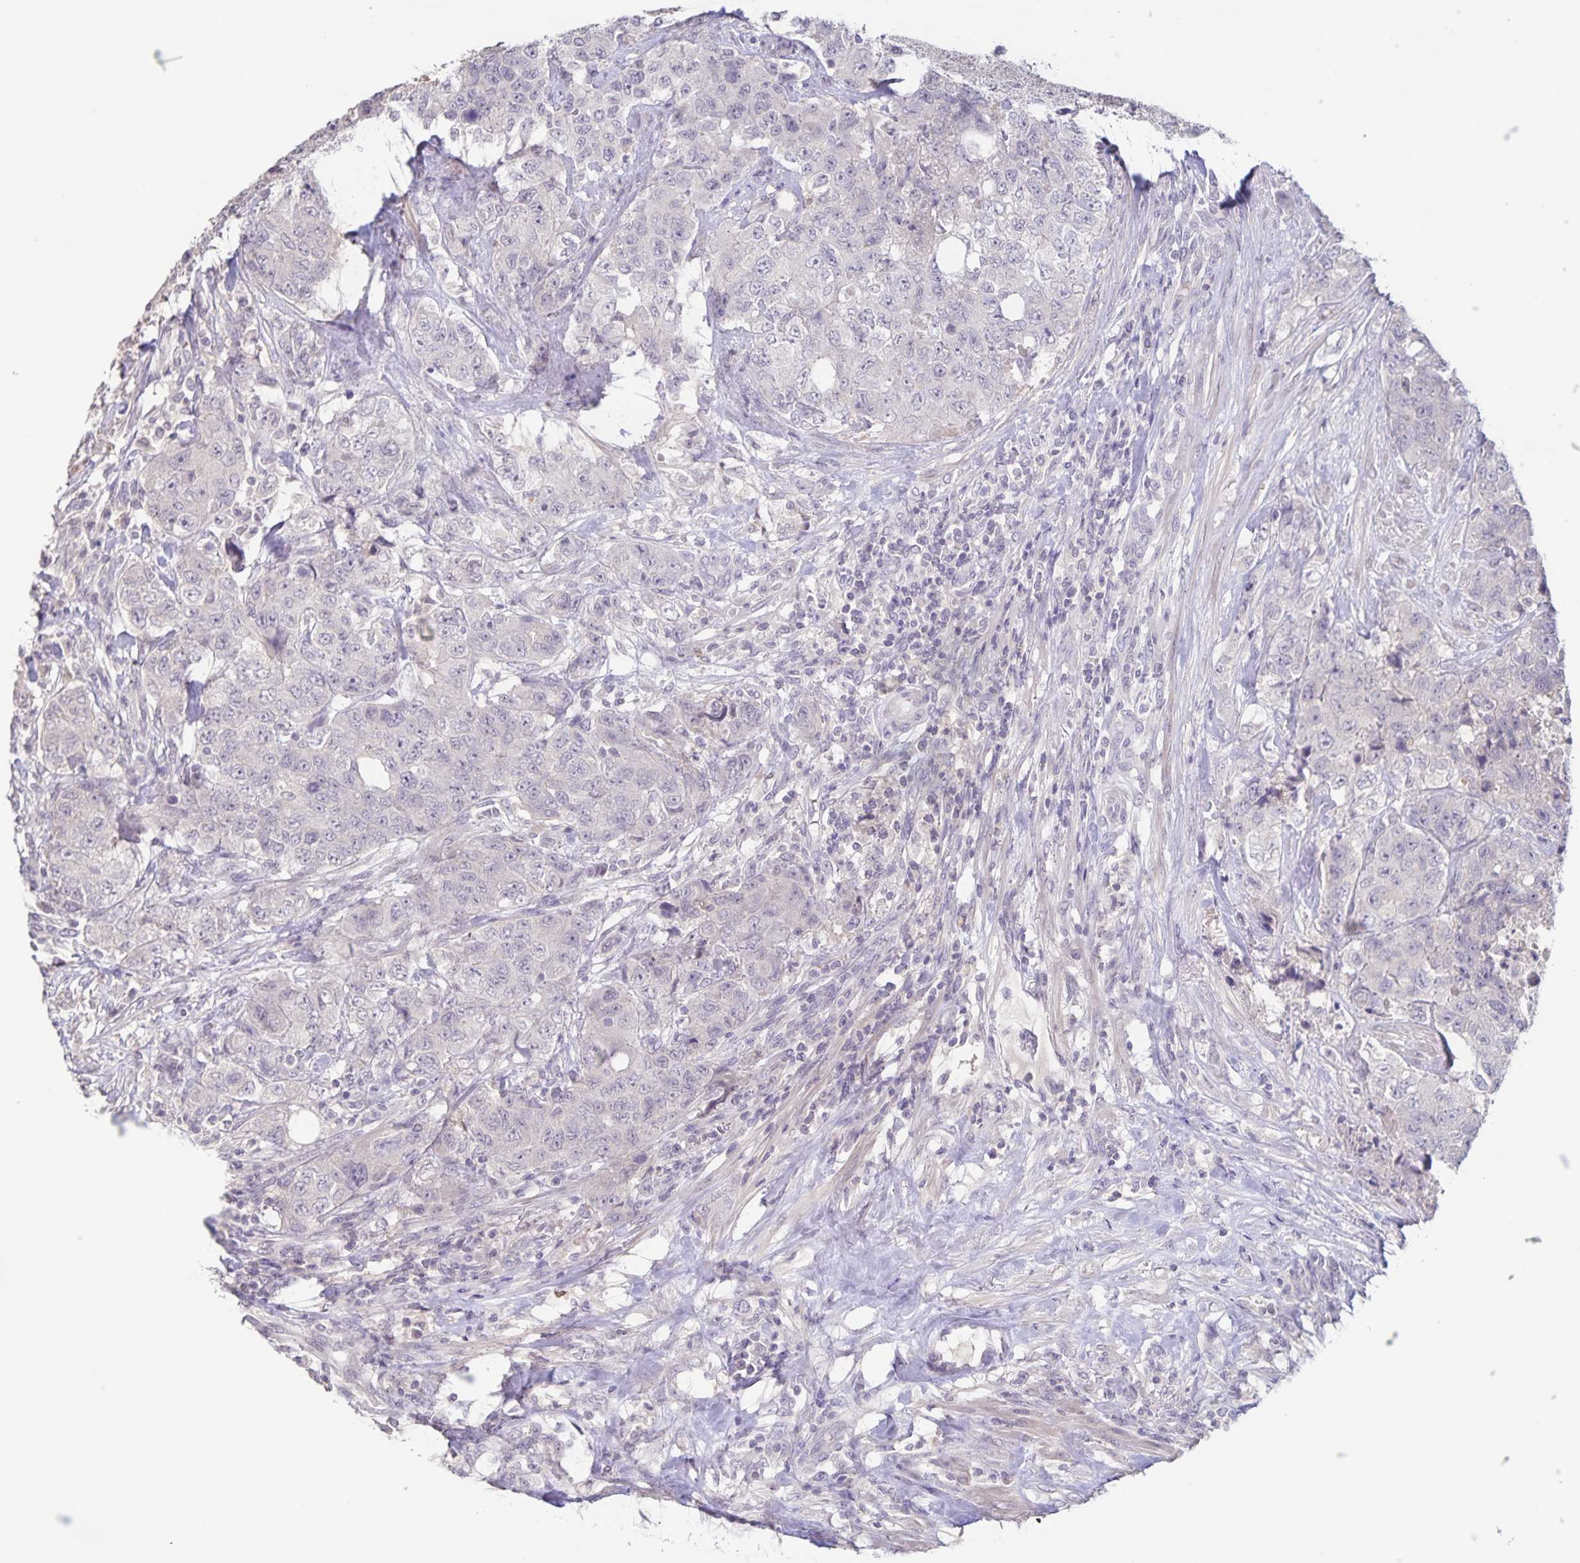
{"staining": {"intensity": "negative", "quantity": "none", "location": "none"}, "tissue": "urothelial cancer", "cell_type": "Tumor cells", "image_type": "cancer", "snomed": [{"axis": "morphology", "description": "Urothelial carcinoma, High grade"}, {"axis": "topography", "description": "Urinary bladder"}], "caption": "This is an immunohistochemistry histopathology image of human high-grade urothelial carcinoma. There is no positivity in tumor cells.", "gene": "INSL5", "patient": {"sex": "female", "age": 78}}